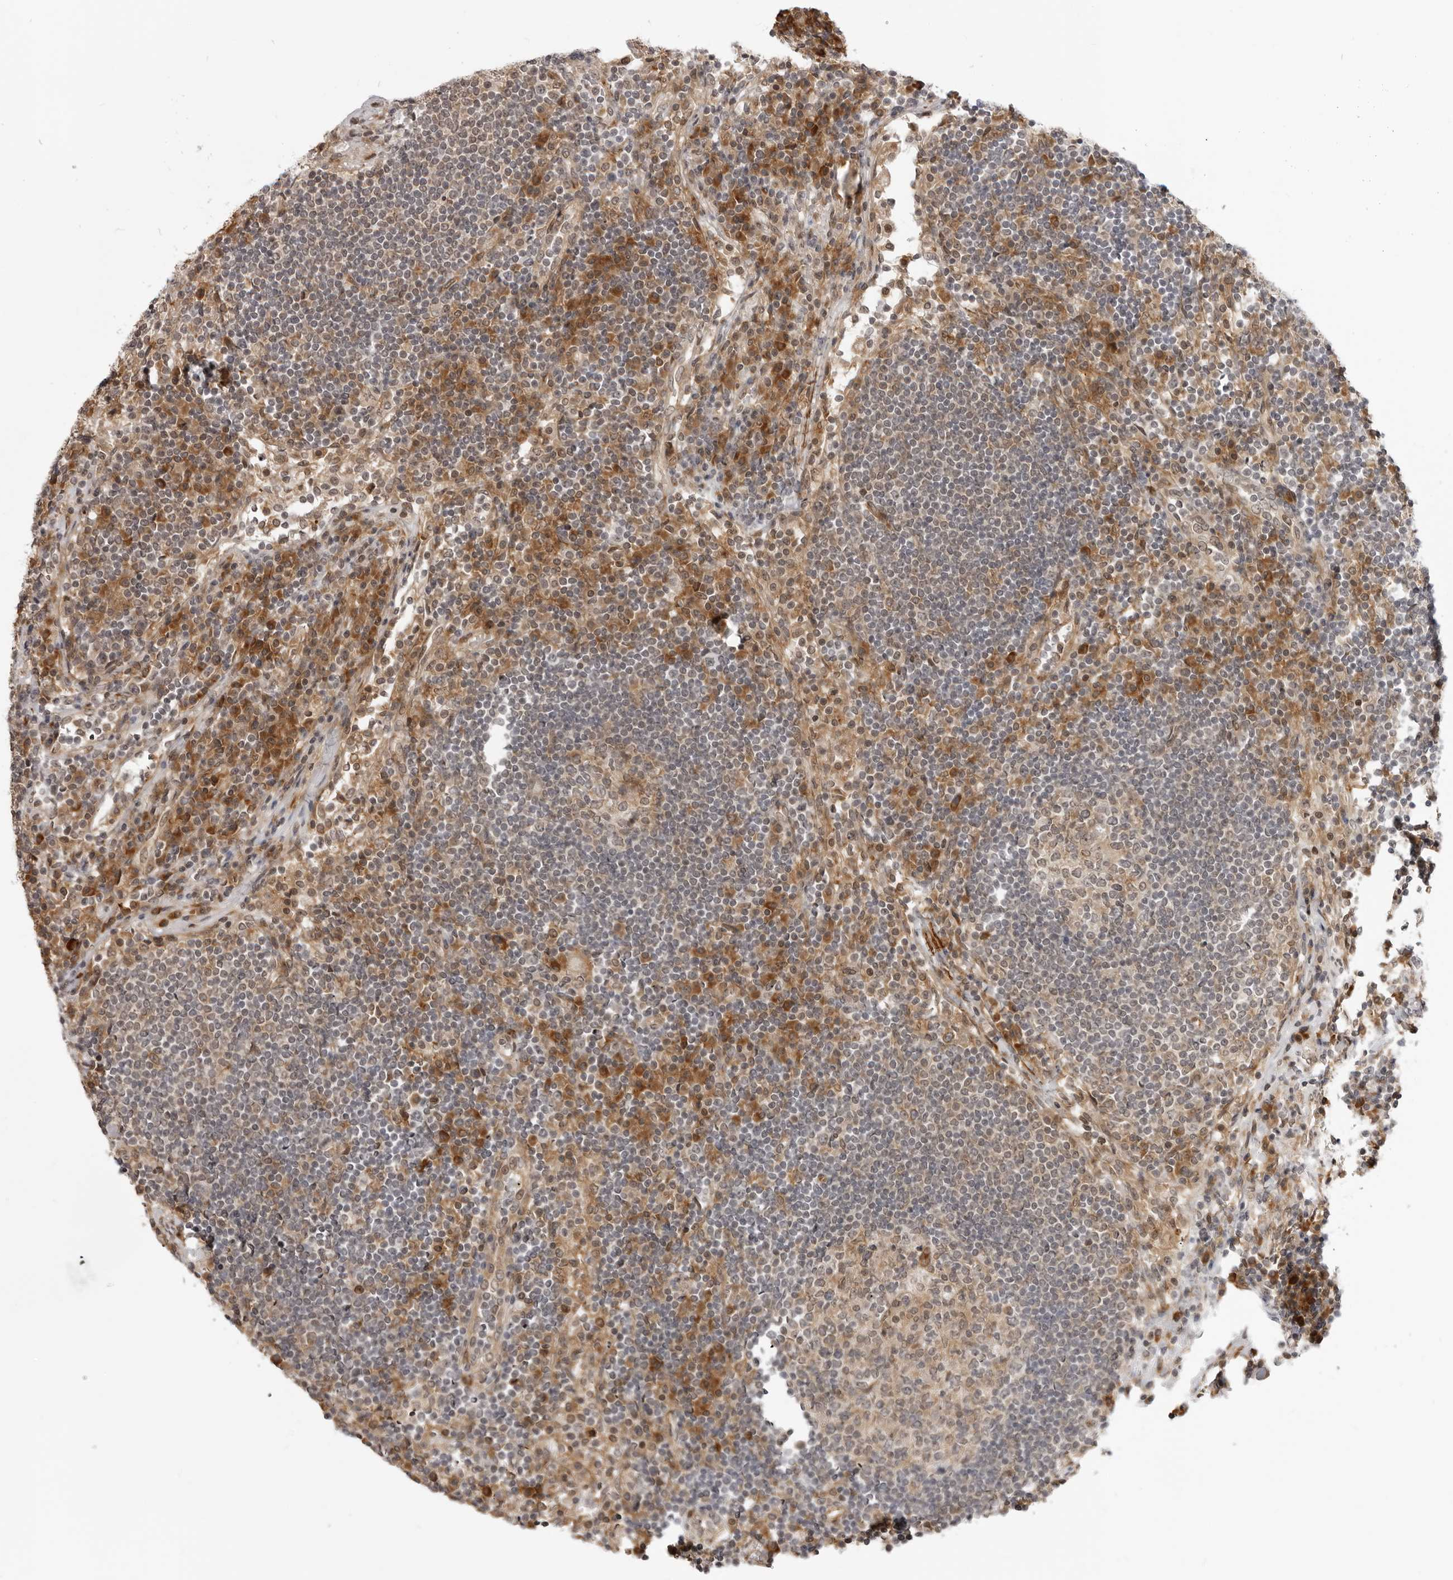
{"staining": {"intensity": "moderate", "quantity": ">75%", "location": "cytoplasmic/membranous"}, "tissue": "lymph node", "cell_type": "Germinal center cells", "image_type": "normal", "snomed": [{"axis": "morphology", "description": "Normal tissue, NOS"}, {"axis": "topography", "description": "Lymph node"}], "caption": "Immunohistochemistry (DAB (3,3'-diaminobenzidine)) staining of benign human lymph node exhibits moderate cytoplasmic/membranous protein expression in about >75% of germinal center cells.", "gene": "SRGAP2", "patient": {"sex": "female", "age": 53}}